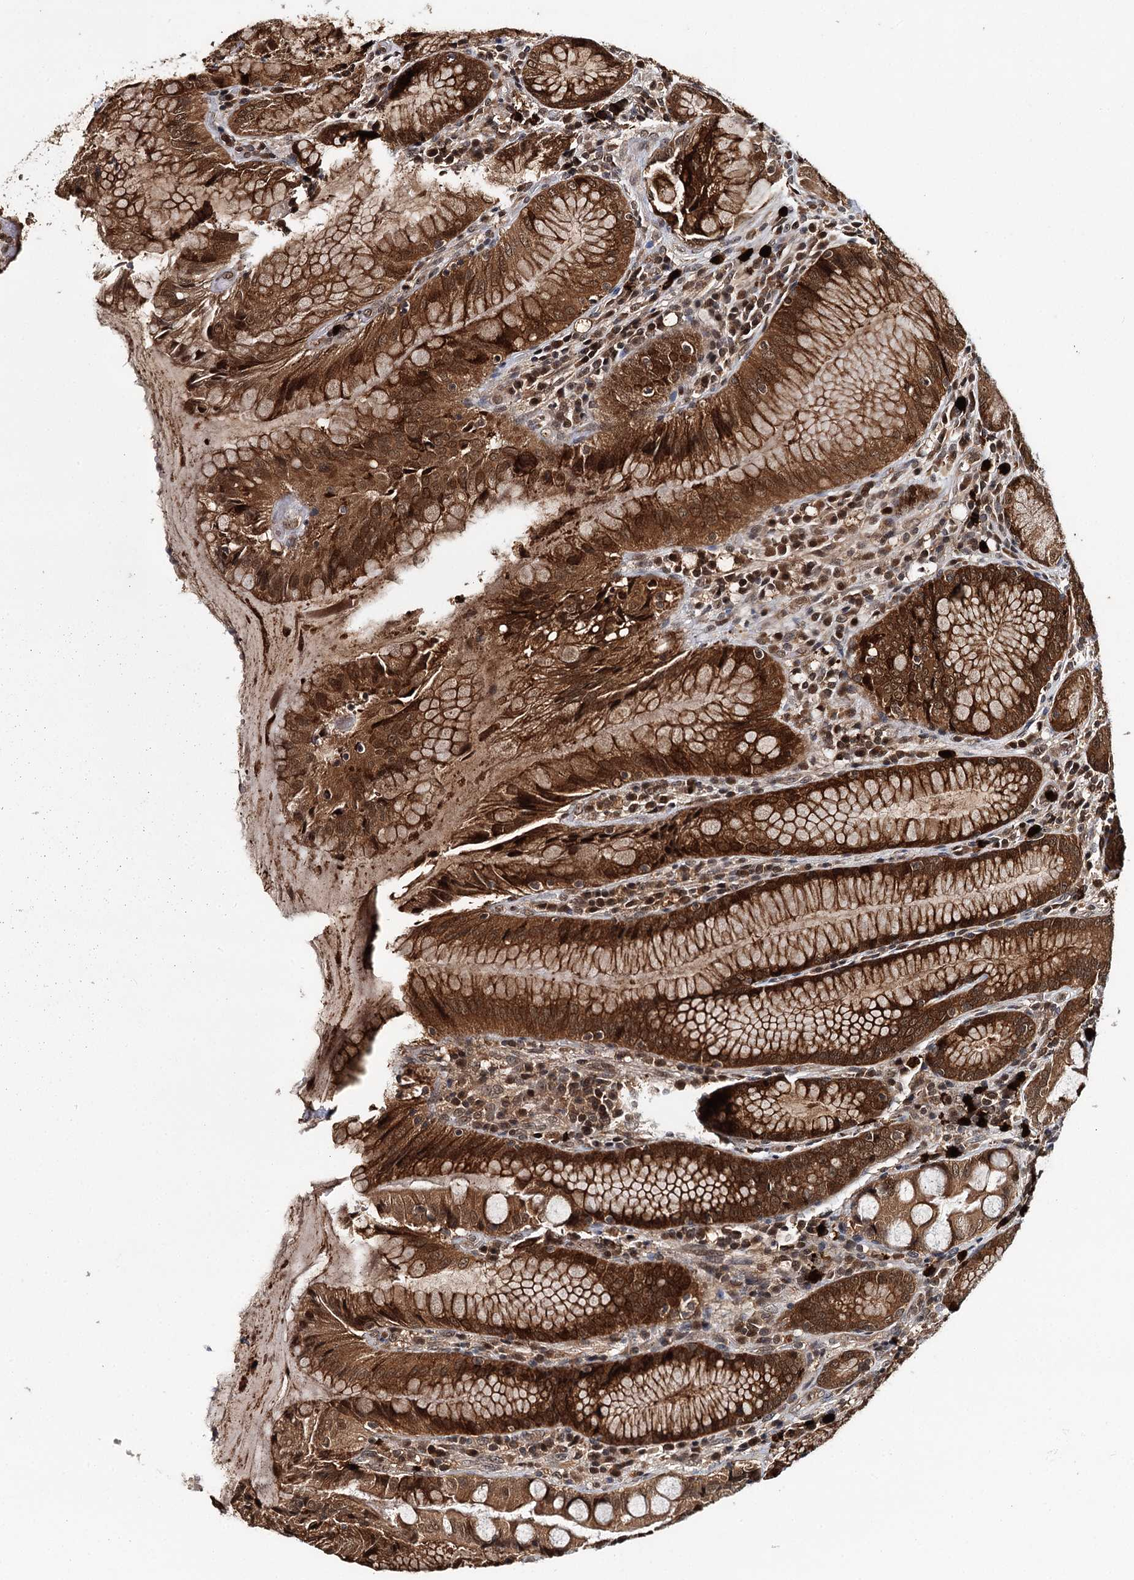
{"staining": {"intensity": "strong", "quantity": ">75%", "location": "cytoplasmic/membranous,nuclear"}, "tissue": "stomach", "cell_type": "Glandular cells", "image_type": "normal", "snomed": [{"axis": "morphology", "description": "Normal tissue, NOS"}, {"axis": "topography", "description": "Stomach, upper"}, {"axis": "topography", "description": "Stomach, lower"}], "caption": "Glandular cells demonstrate strong cytoplasmic/membranous,nuclear expression in about >75% of cells in unremarkable stomach.", "gene": "N6AMT1", "patient": {"sex": "female", "age": 76}}